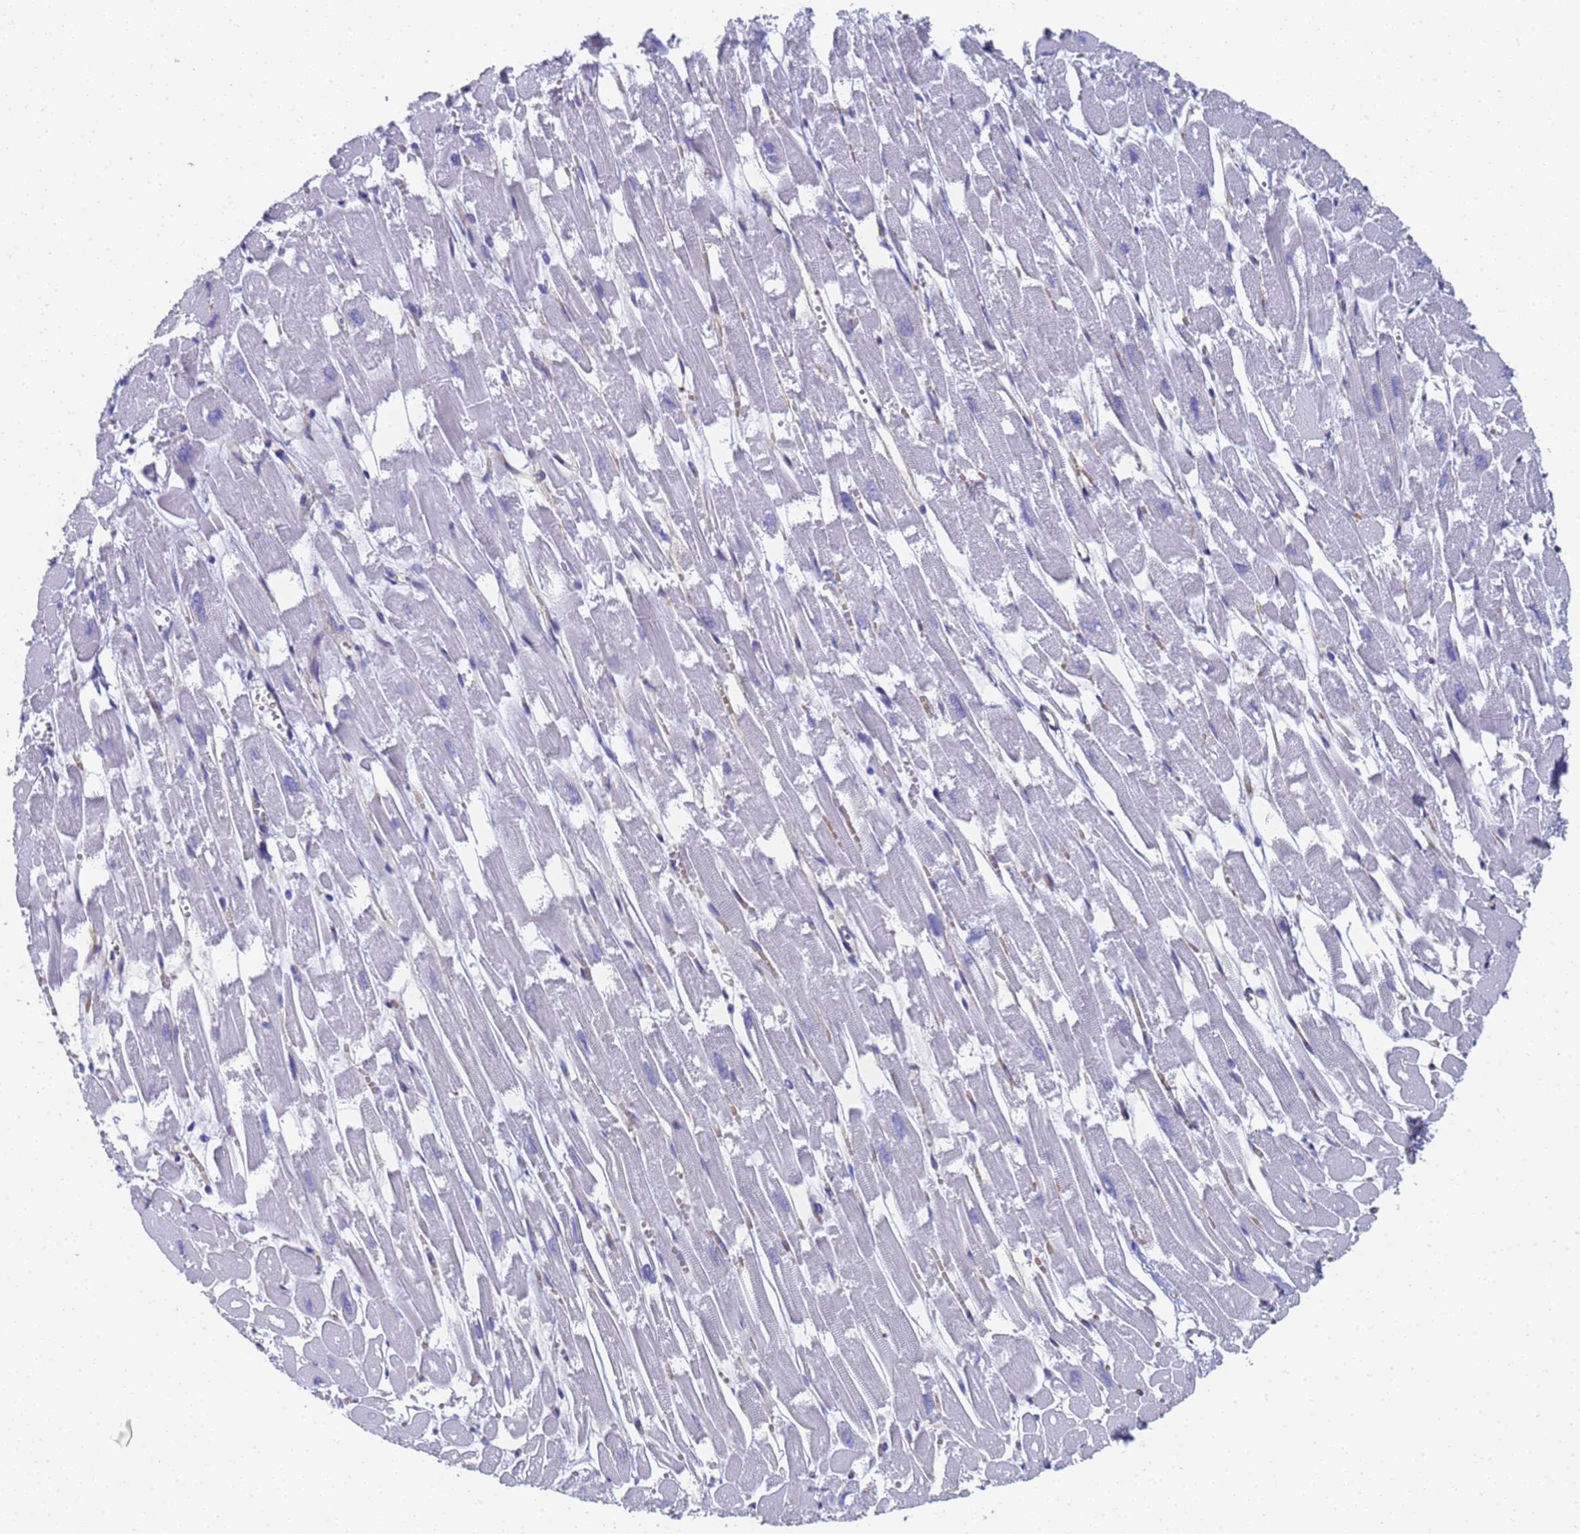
{"staining": {"intensity": "negative", "quantity": "none", "location": "none"}, "tissue": "heart muscle", "cell_type": "Cardiomyocytes", "image_type": "normal", "snomed": [{"axis": "morphology", "description": "Normal tissue, NOS"}, {"axis": "topography", "description": "Heart"}], "caption": "Immunohistochemical staining of benign heart muscle displays no significant expression in cardiomyocytes. (DAB immunohistochemistry (IHC) with hematoxylin counter stain).", "gene": "ENSG00000198211", "patient": {"sex": "male", "age": 54}}